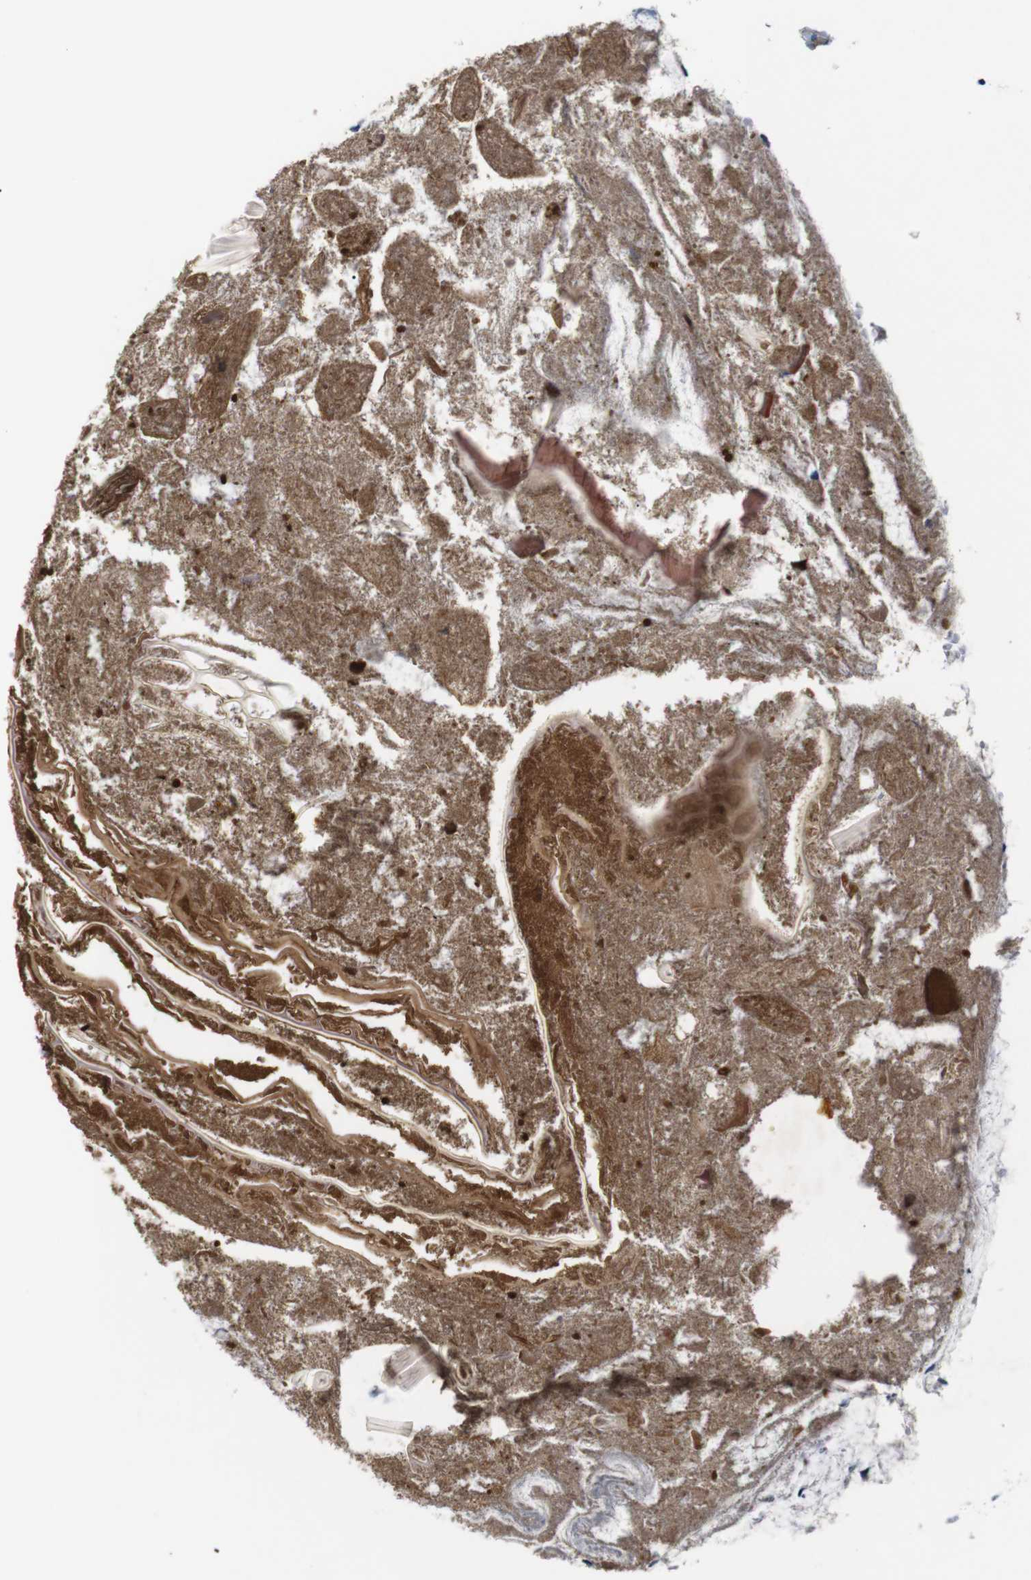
{"staining": {"intensity": "moderate", "quantity": ">75%", "location": "cytoplasmic/membranous"}, "tissue": "appendix", "cell_type": "Glandular cells", "image_type": "normal", "snomed": [{"axis": "morphology", "description": "Normal tissue, NOS"}, {"axis": "topography", "description": "Appendix"}], "caption": "Immunohistochemical staining of unremarkable appendix shows >75% levels of moderate cytoplasmic/membranous protein expression in about >75% of glandular cells.", "gene": "HACD3", "patient": {"sex": "male", "age": 52}}